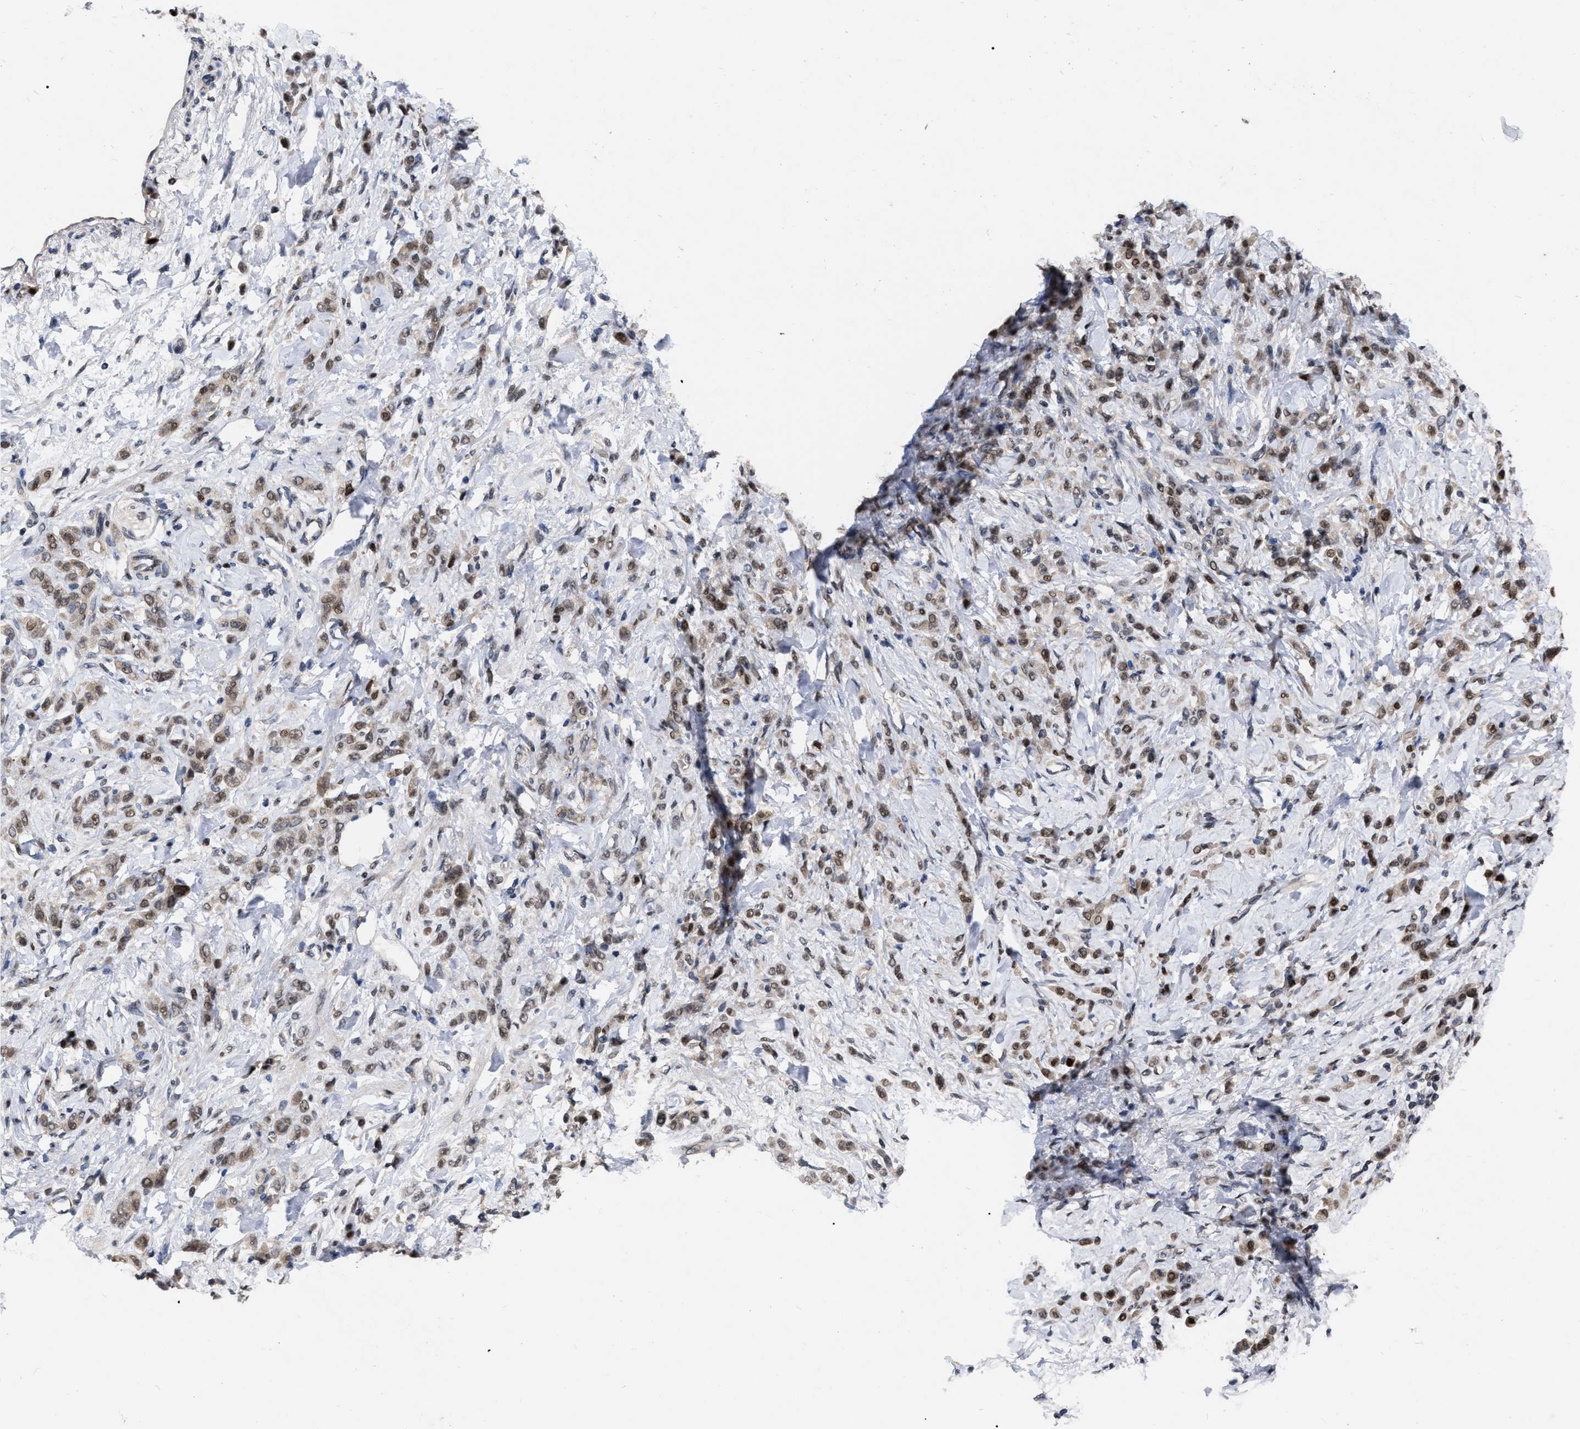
{"staining": {"intensity": "moderate", "quantity": ">75%", "location": "cytoplasmic/membranous,nuclear"}, "tissue": "stomach cancer", "cell_type": "Tumor cells", "image_type": "cancer", "snomed": [{"axis": "morphology", "description": "Normal tissue, NOS"}, {"axis": "morphology", "description": "Adenocarcinoma, NOS"}, {"axis": "topography", "description": "Stomach"}], "caption": "The photomicrograph shows staining of stomach adenocarcinoma, revealing moderate cytoplasmic/membranous and nuclear protein expression (brown color) within tumor cells. (DAB (3,3'-diaminobenzidine) = brown stain, brightfield microscopy at high magnification).", "gene": "MDM4", "patient": {"sex": "male", "age": 82}}